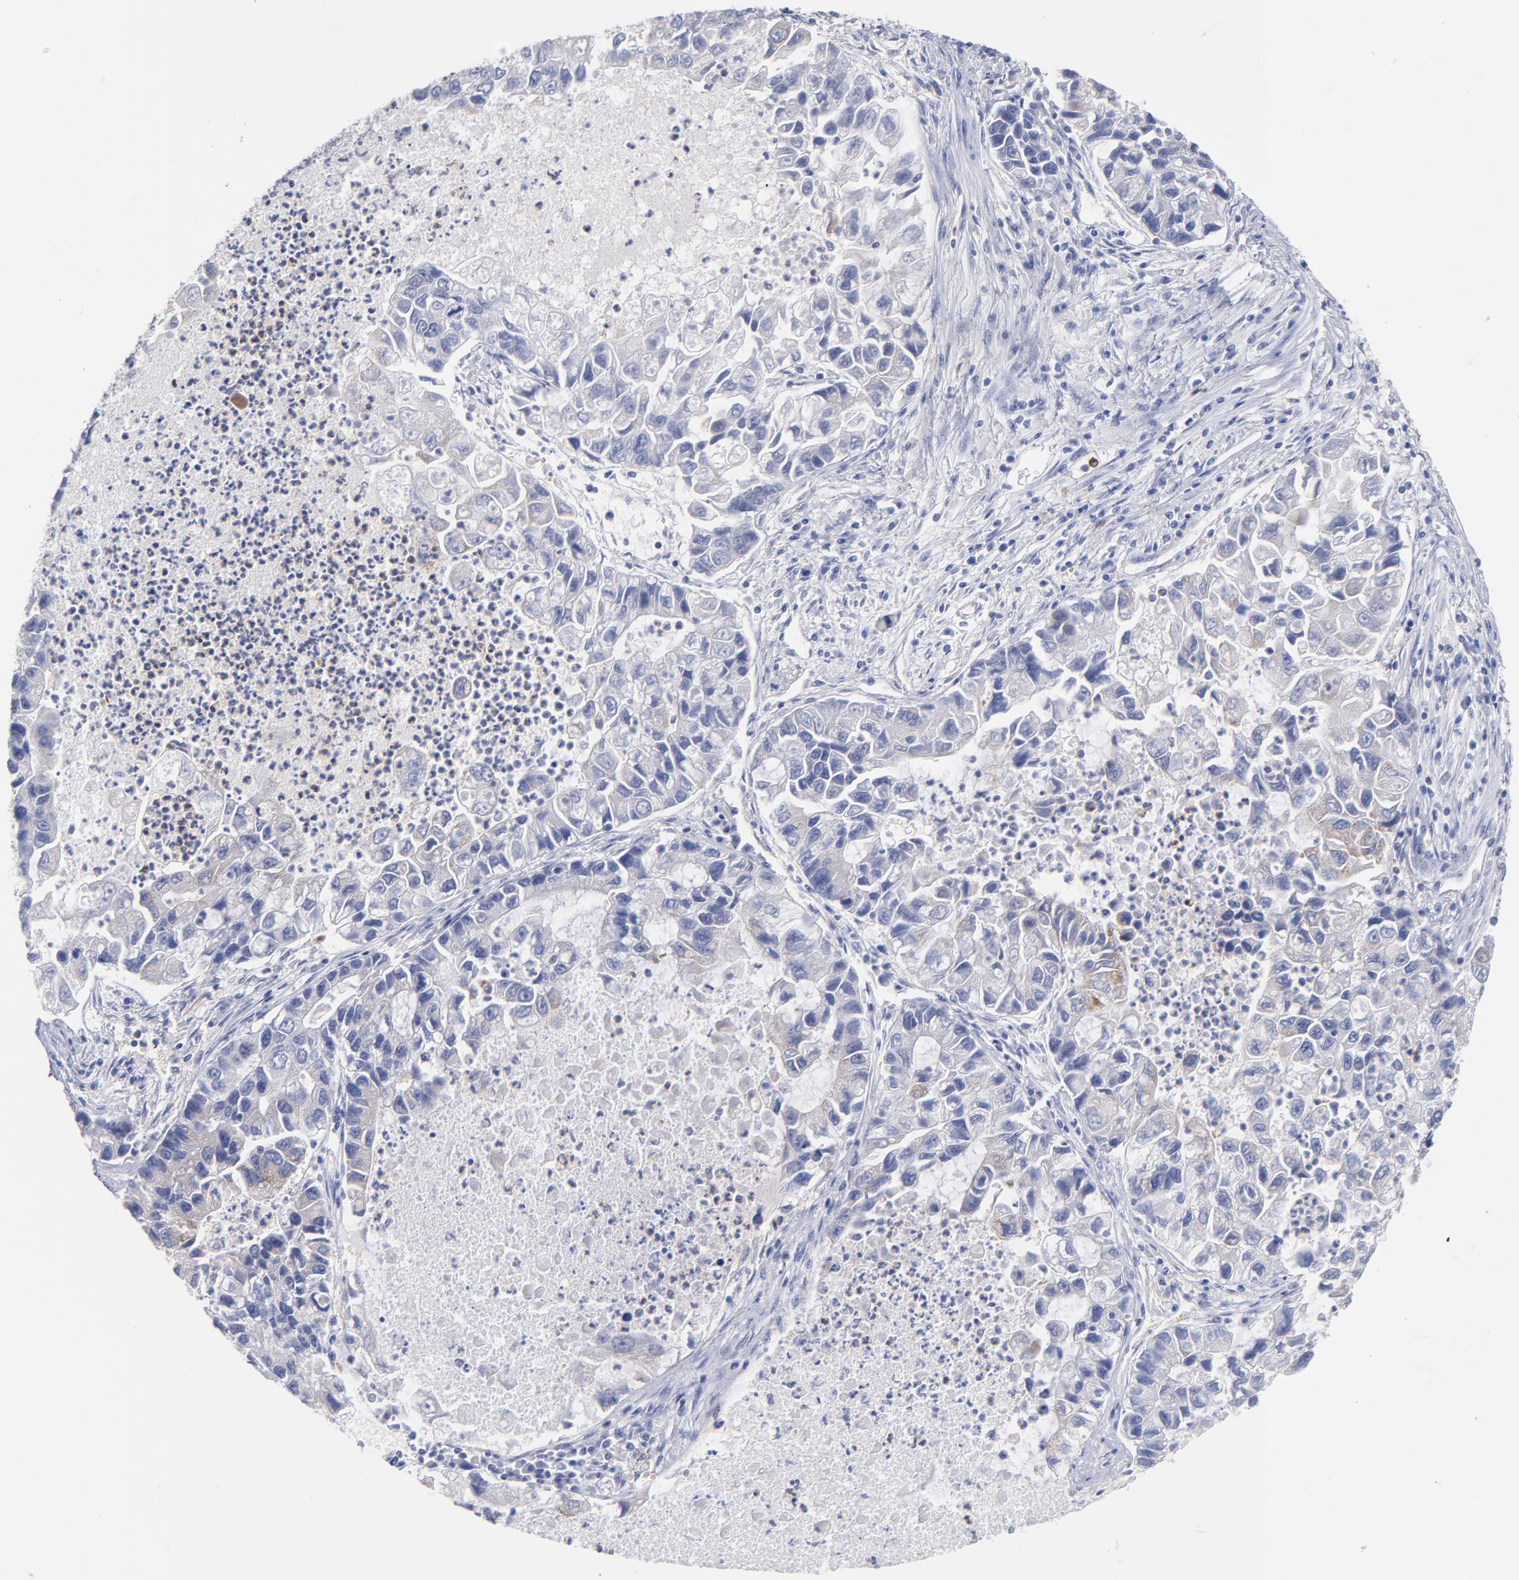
{"staining": {"intensity": "weak", "quantity": "<25%", "location": "cytoplasmic/membranous"}, "tissue": "lung cancer", "cell_type": "Tumor cells", "image_type": "cancer", "snomed": [{"axis": "morphology", "description": "Adenocarcinoma, NOS"}, {"axis": "topography", "description": "Lung"}], "caption": "Immunohistochemistry of adenocarcinoma (lung) shows no positivity in tumor cells.", "gene": "BID", "patient": {"sex": "female", "age": 51}}